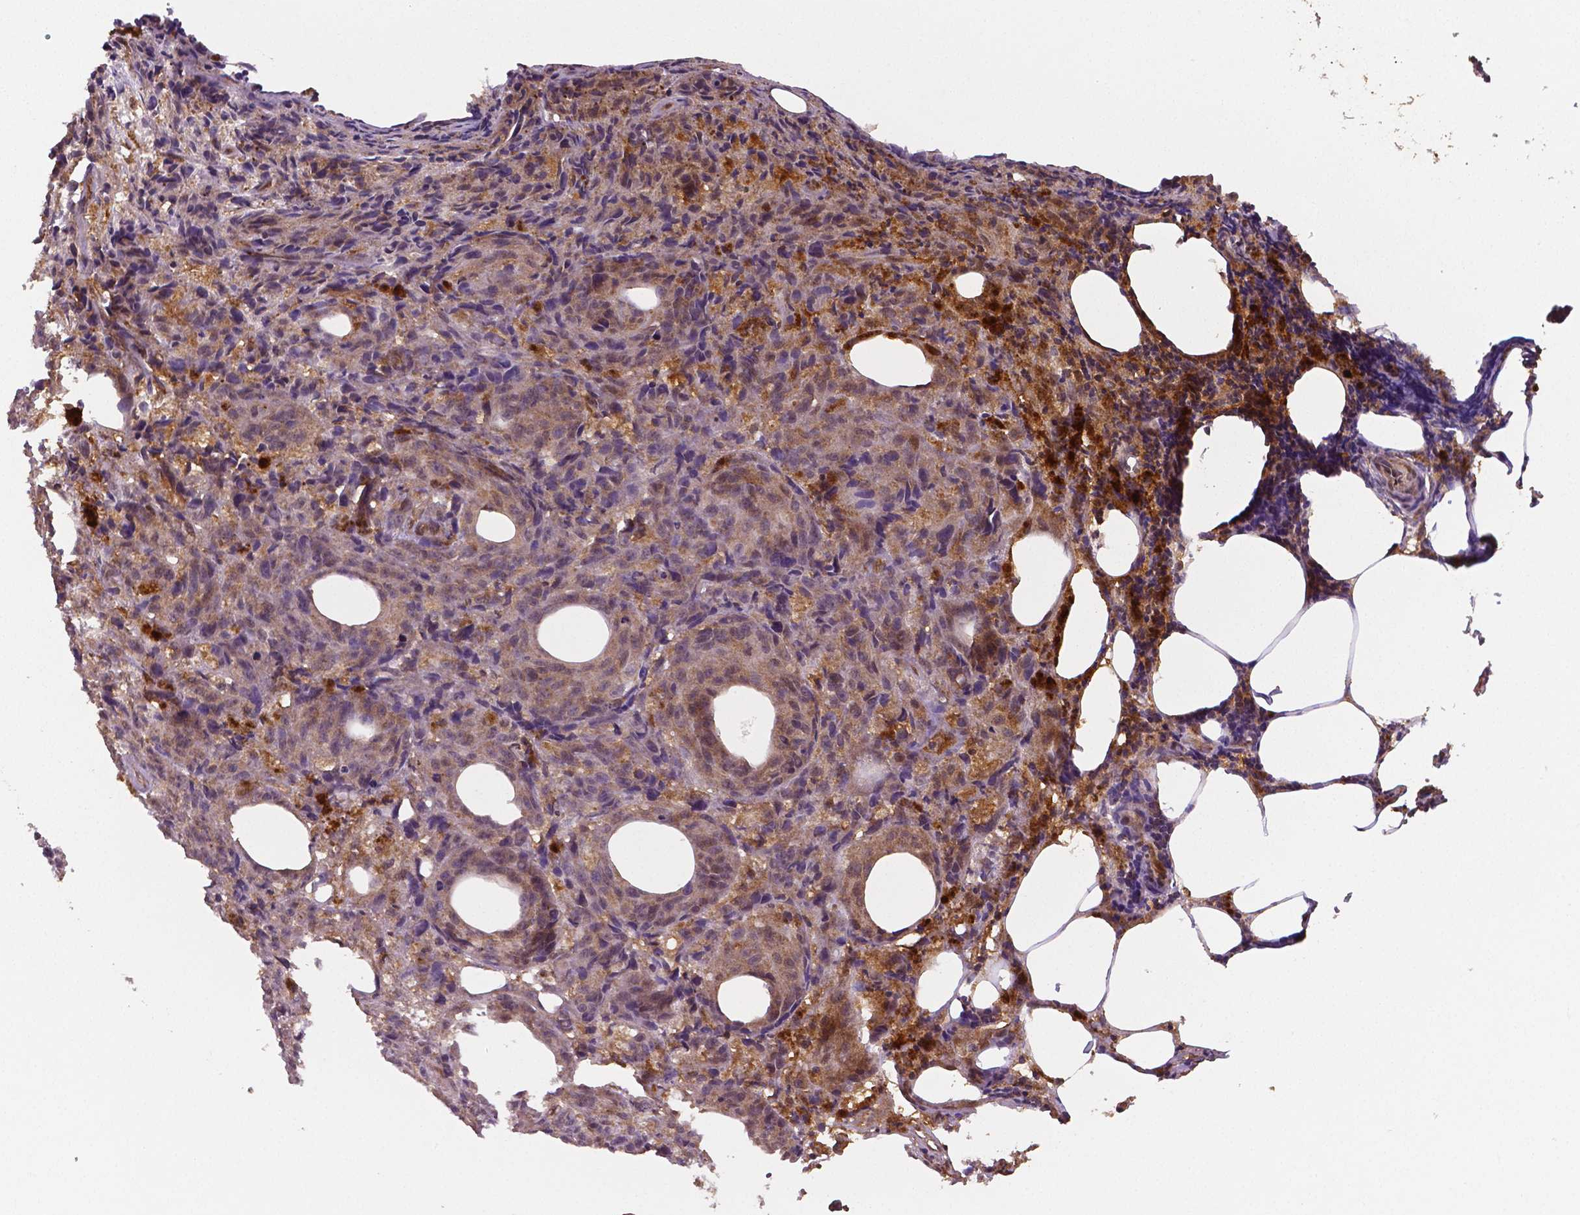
{"staining": {"intensity": "moderate", "quantity": ">75%", "location": "cytoplasmic/membranous"}, "tissue": "melanoma", "cell_type": "Tumor cells", "image_type": "cancer", "snomed": [{"axis": "morphology", "description": "Malignant melanoma, NOS"}, {"axis": "topography", "description": "Skin"}], "caption": "Malignant melanoma stained with a brown dye reveals moderate cytoplasmic/membranous positive staining in about >75% of tumor cells.", "gene": "STAT3", "patient": {"sex": "female", "age": 34}}